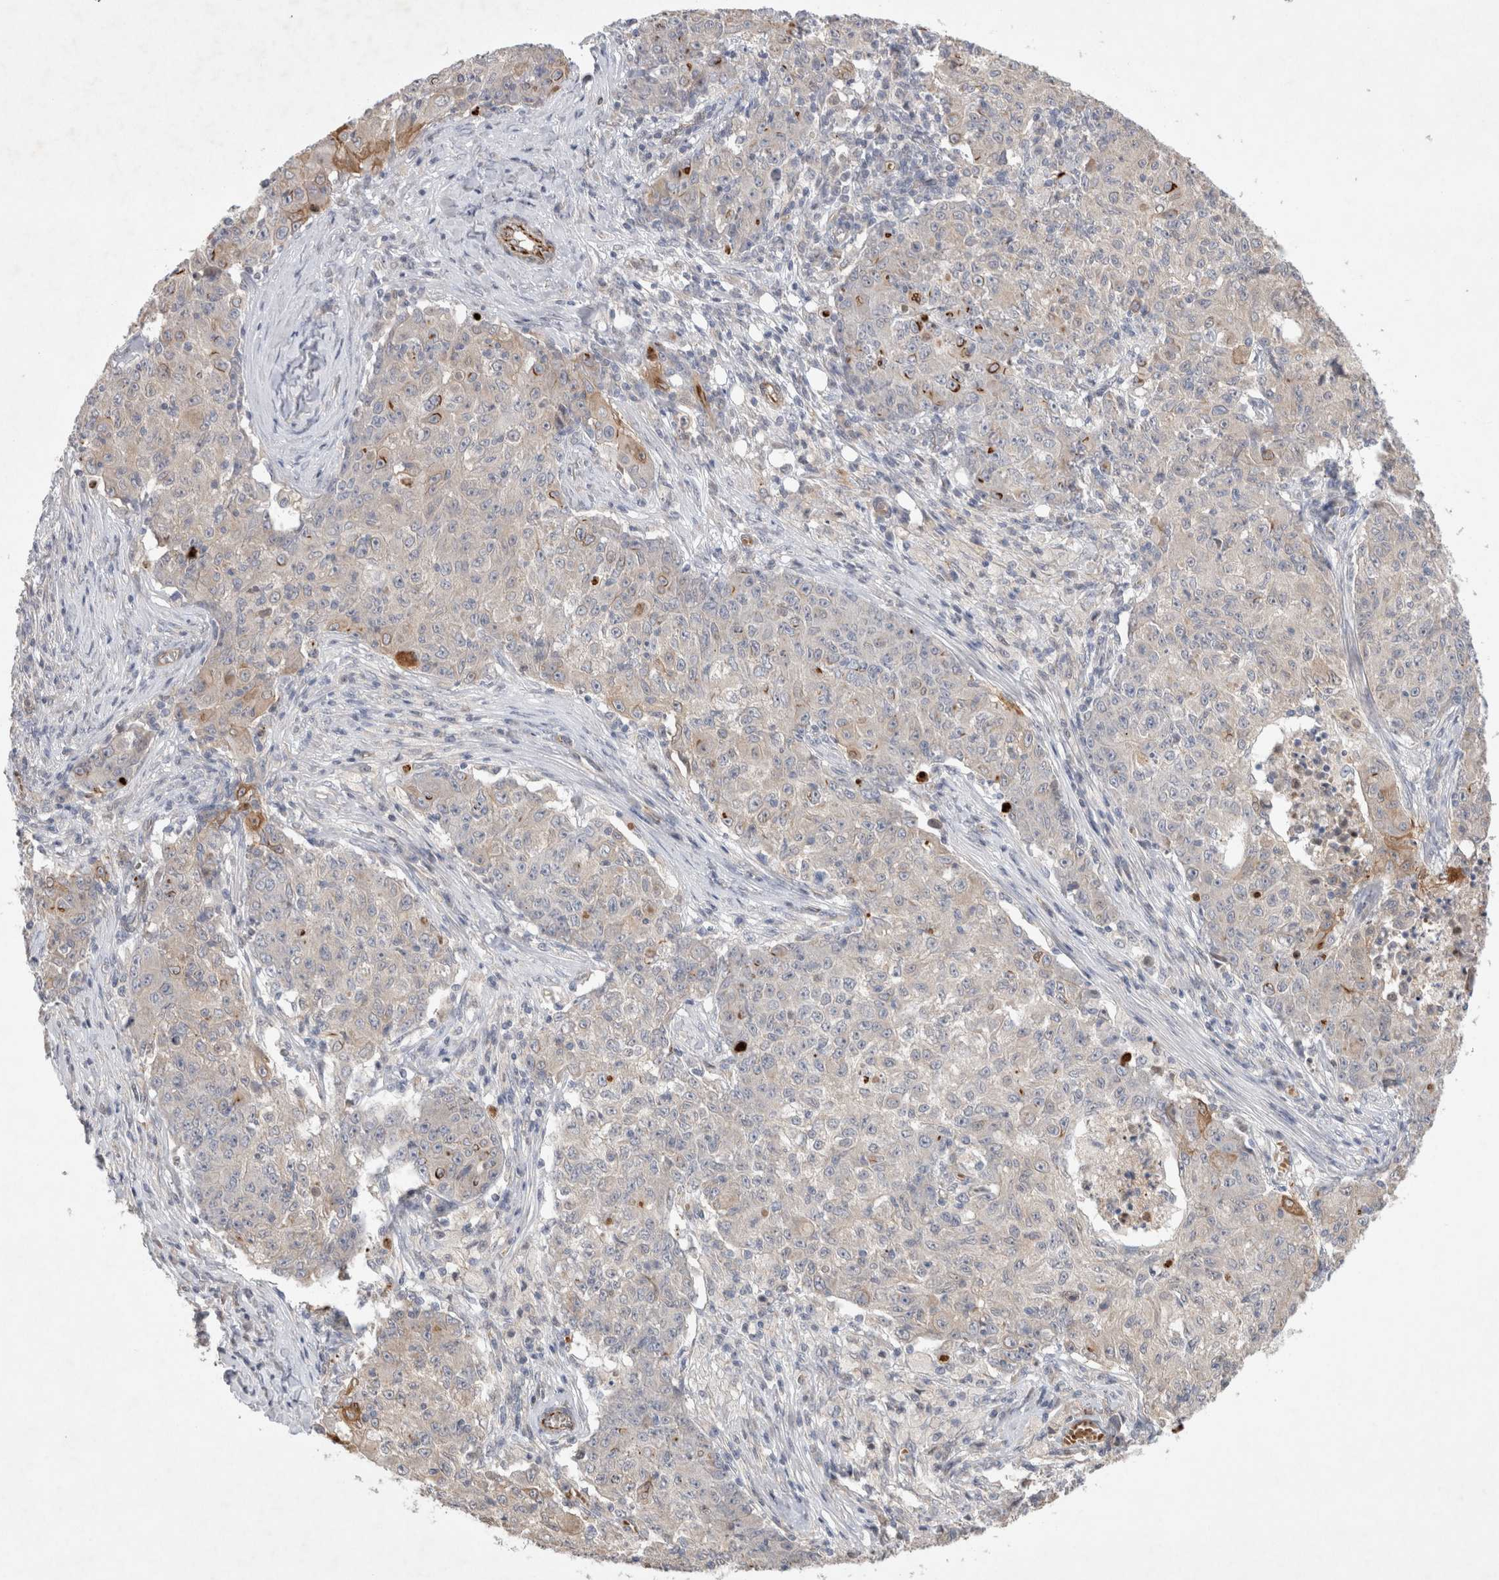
{"staining": {"intensity": "moderate", "quantity": "<25%", "location": "cytoplasmic/membranous"}, "tissue": "ovarian cancer", "cell_type": "Tumor cells", "image_type": "cancer", "snomed": [{"axis": "morphology", "description": "Carcinoma, endometroid"}, {"axis": "topography", "description": "Ovary"}], "caption": "Tumor cells demonstrate low levels of moderate cytoplasmic/membranous expression in approximately <25% of cells in ovarian cancer (endometroid carcinoma).", "gene": "NMU", "patient": {"sex": "female", "age": 42}}